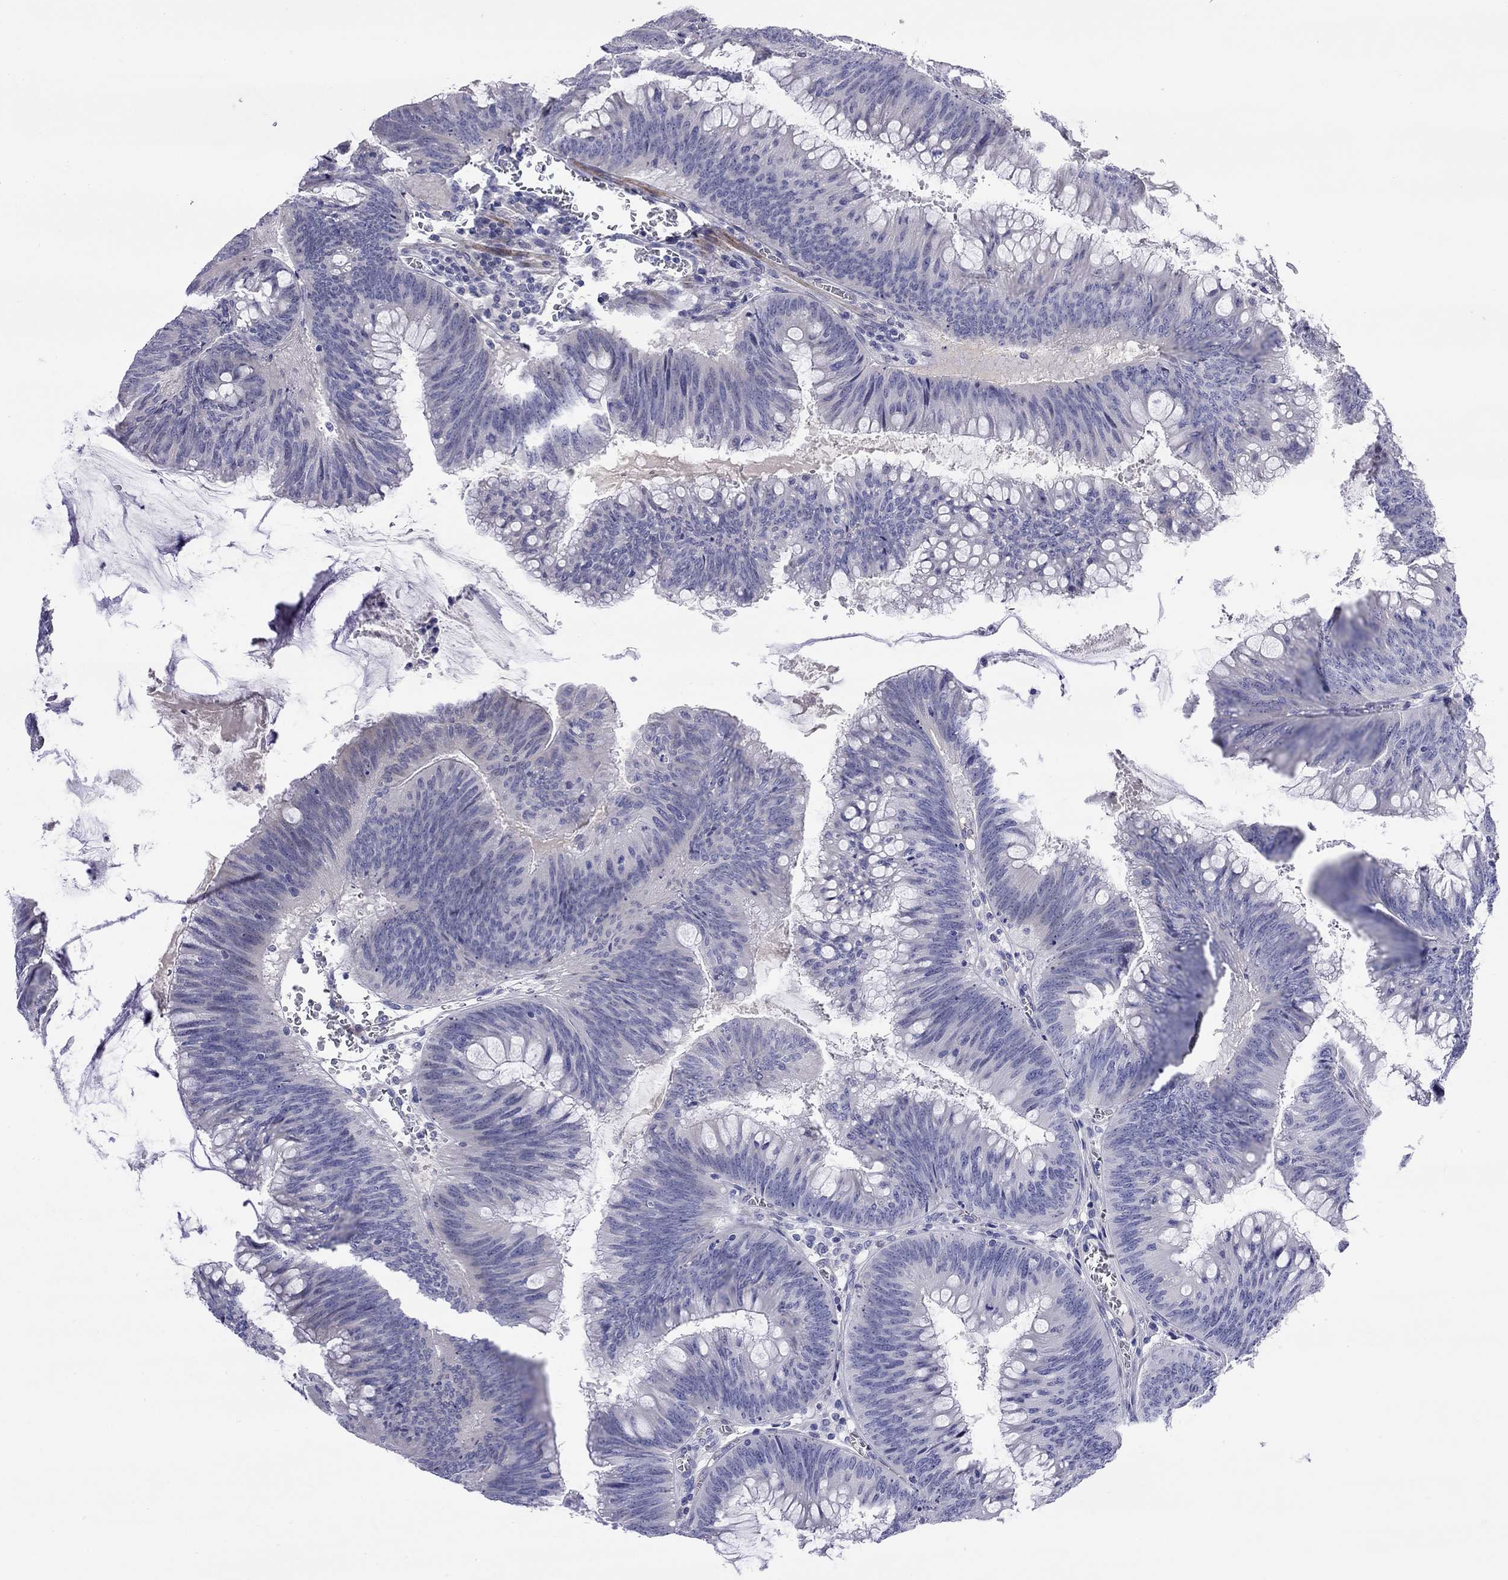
{"staining": {"intensity": "negative", "quantity": "none", "location": "none"}, "tissue": "colorectal cancer", "cell_type": "Tumor cells", "image_type": "cancer", "snomed": [{"axis": "morphology", "description": "Adenocarcinoma, NOS"}, {"axis": "topography", "description": "Rectum"}], "caption": "DAB immunohistochemical staining of adenocarcinoma (colorectal) demonstrates no significant expression in tumor cells. (Immunohistochemistry (ihc), brightfield microscopy, high magnification).", "gene": "CMYA5", "patient": {"sex": "female", "age": 72}}